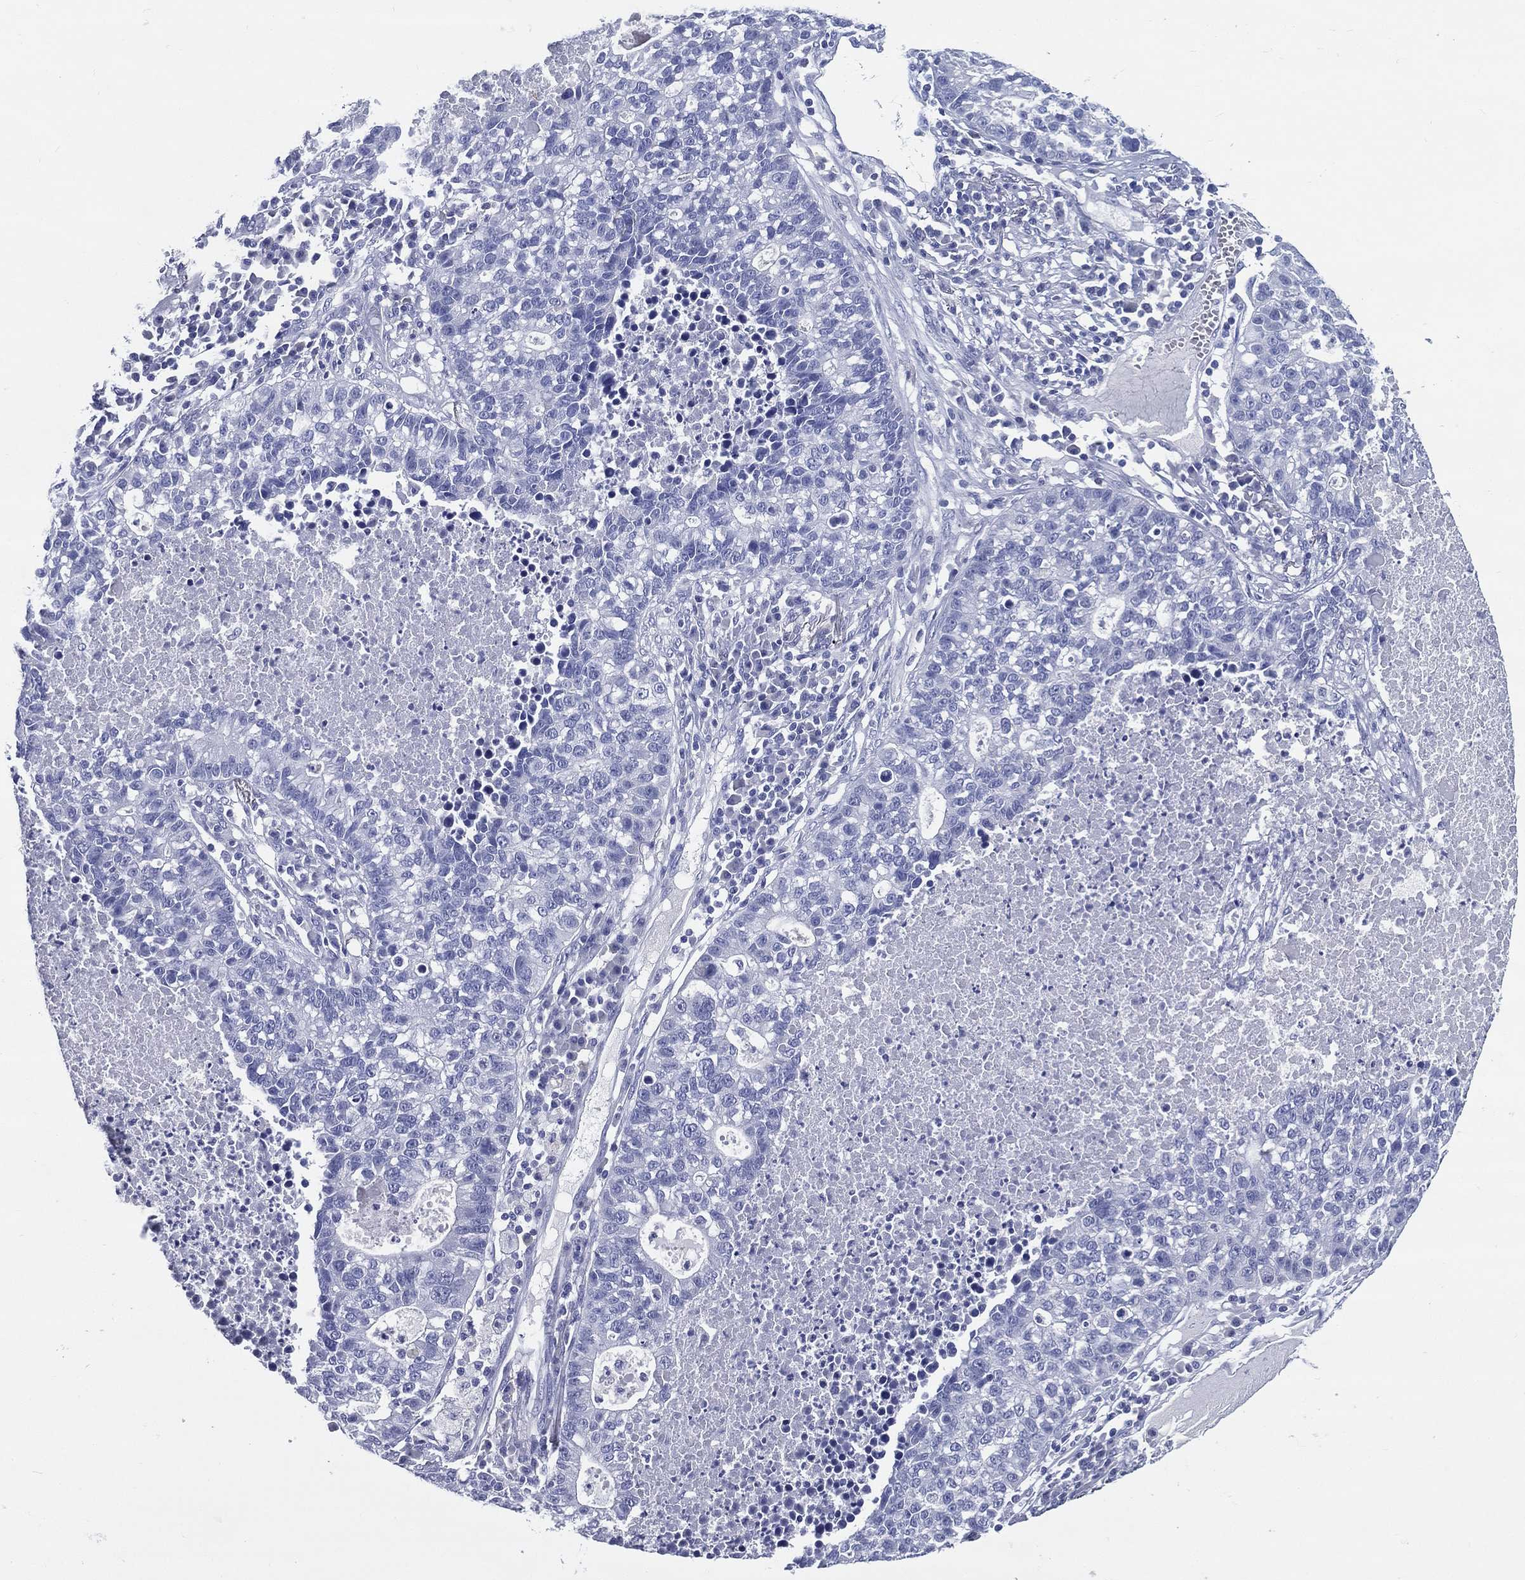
{"staining": {"intensity": "negative", "quantity": "none", "location": "none"}, "tissue": "lung cancer", "cell_type": "Tumor cells", "image_type": "cancer", "snomed": [{"axis": "morphology", "description": "Adenocarcinoma, NOS"}, {"axis": "topography", "description": "Lung"}], "caption": "This histopathology image is of adenocarcinoma (lung) stained with immunohistochemistry to label a protein in brown with the nuclei are counter-stained blue. There is no staining in tumor cells.", "gene": "ACE2", "patient": {"sex": "male", "age": 57}}